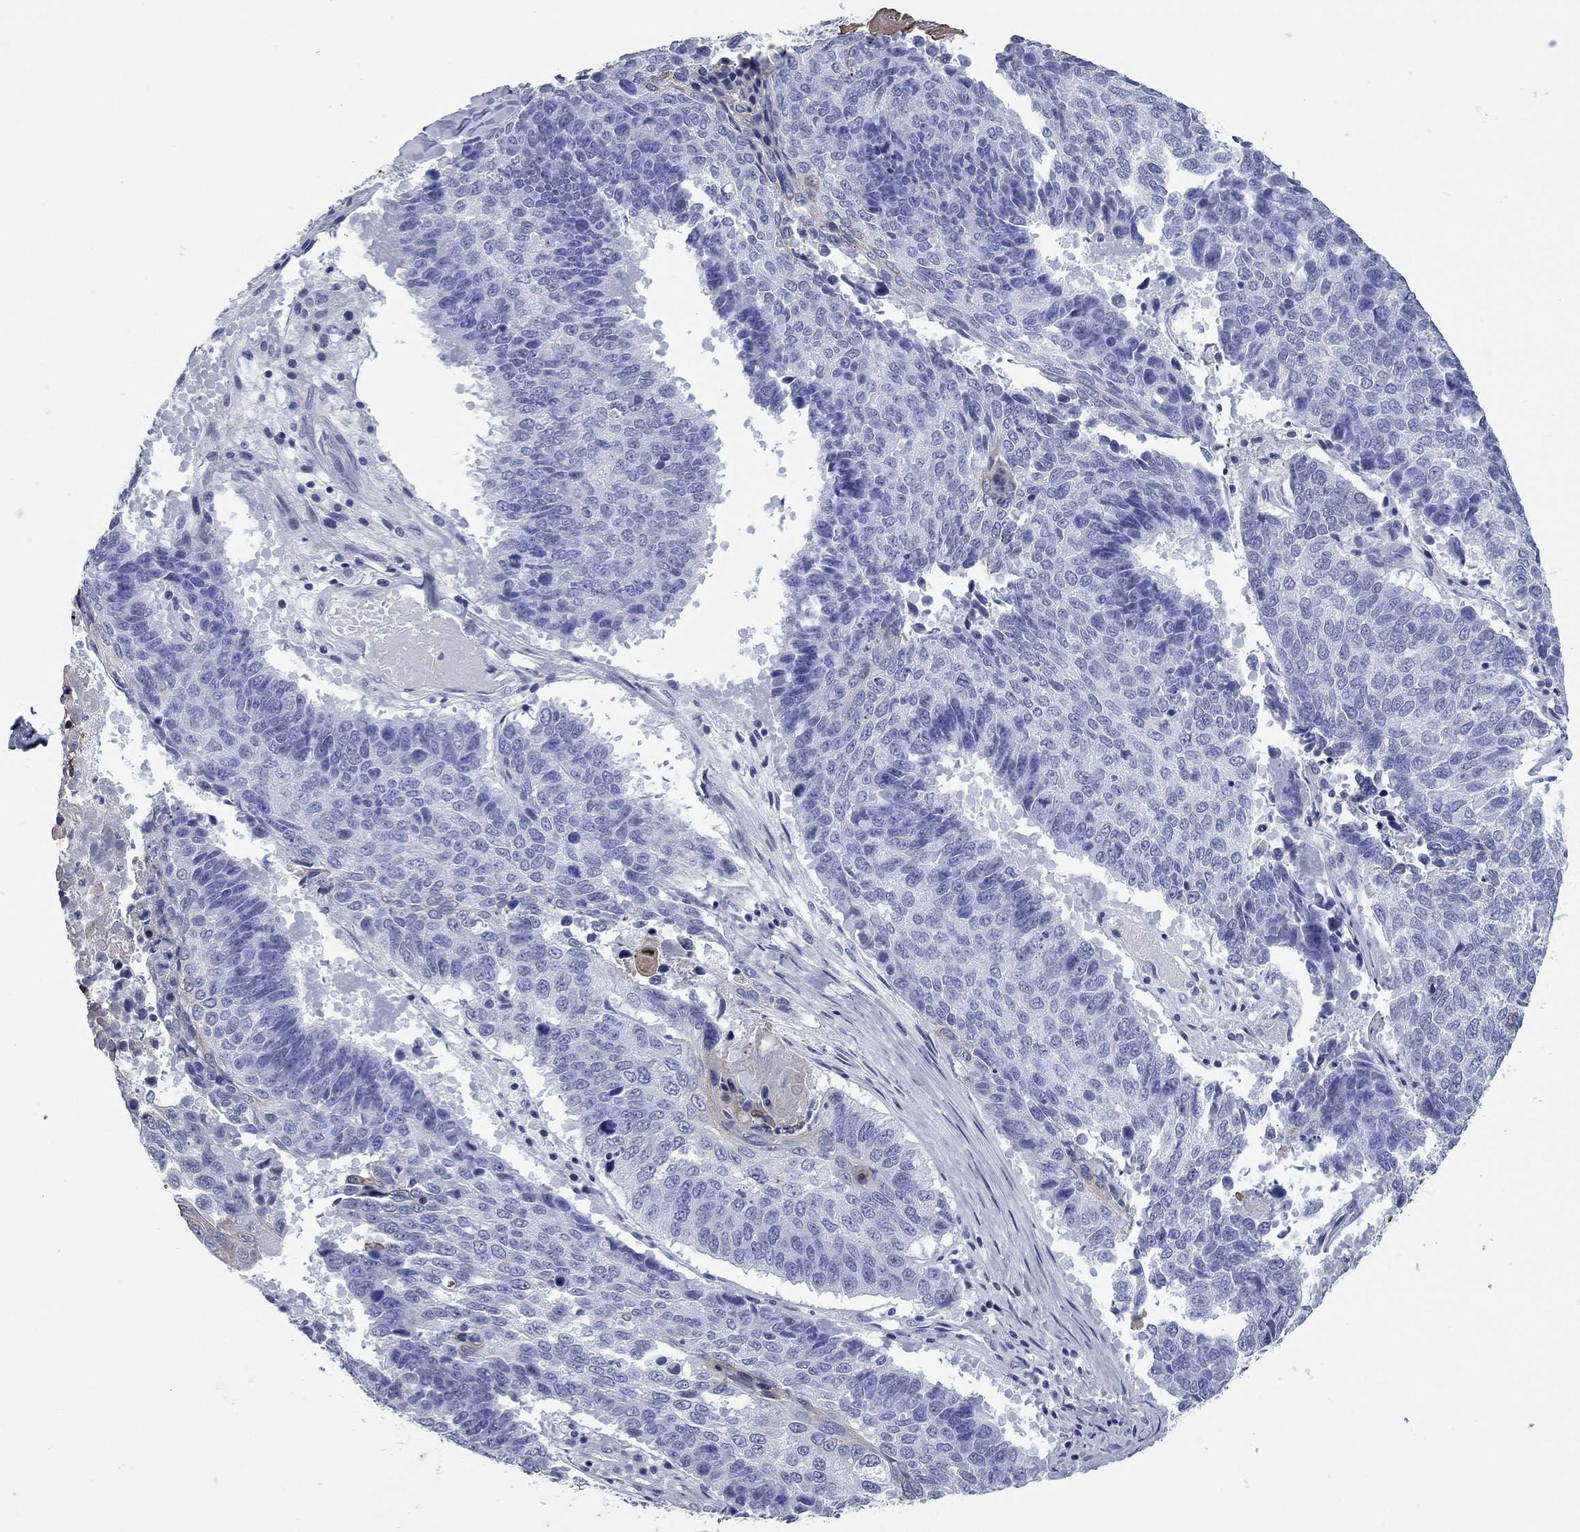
{"staining": {"intensity": "negative", "quantity": "none", "location": "none"}, "tissue": "lung cancer", "cell_type": "Tumor cells", "image_type": "cancer", "snomed": [{"axis": "morphology", "description": "Squamous cell carcinoma, NOS"}, {"axis": "topography", "description": "Lung"}], "caption": "An image of human lung squamous cell carcinoma is negative for staining in tumor cells. Brightfield microscopy of IHC stained with DAB (3,3'-diaminobenzidine) (brown) and hematoxylin (blue), captured at high magnification.", "gene": "CCNA1", "patient": {"sex": "male", "age": 73}}